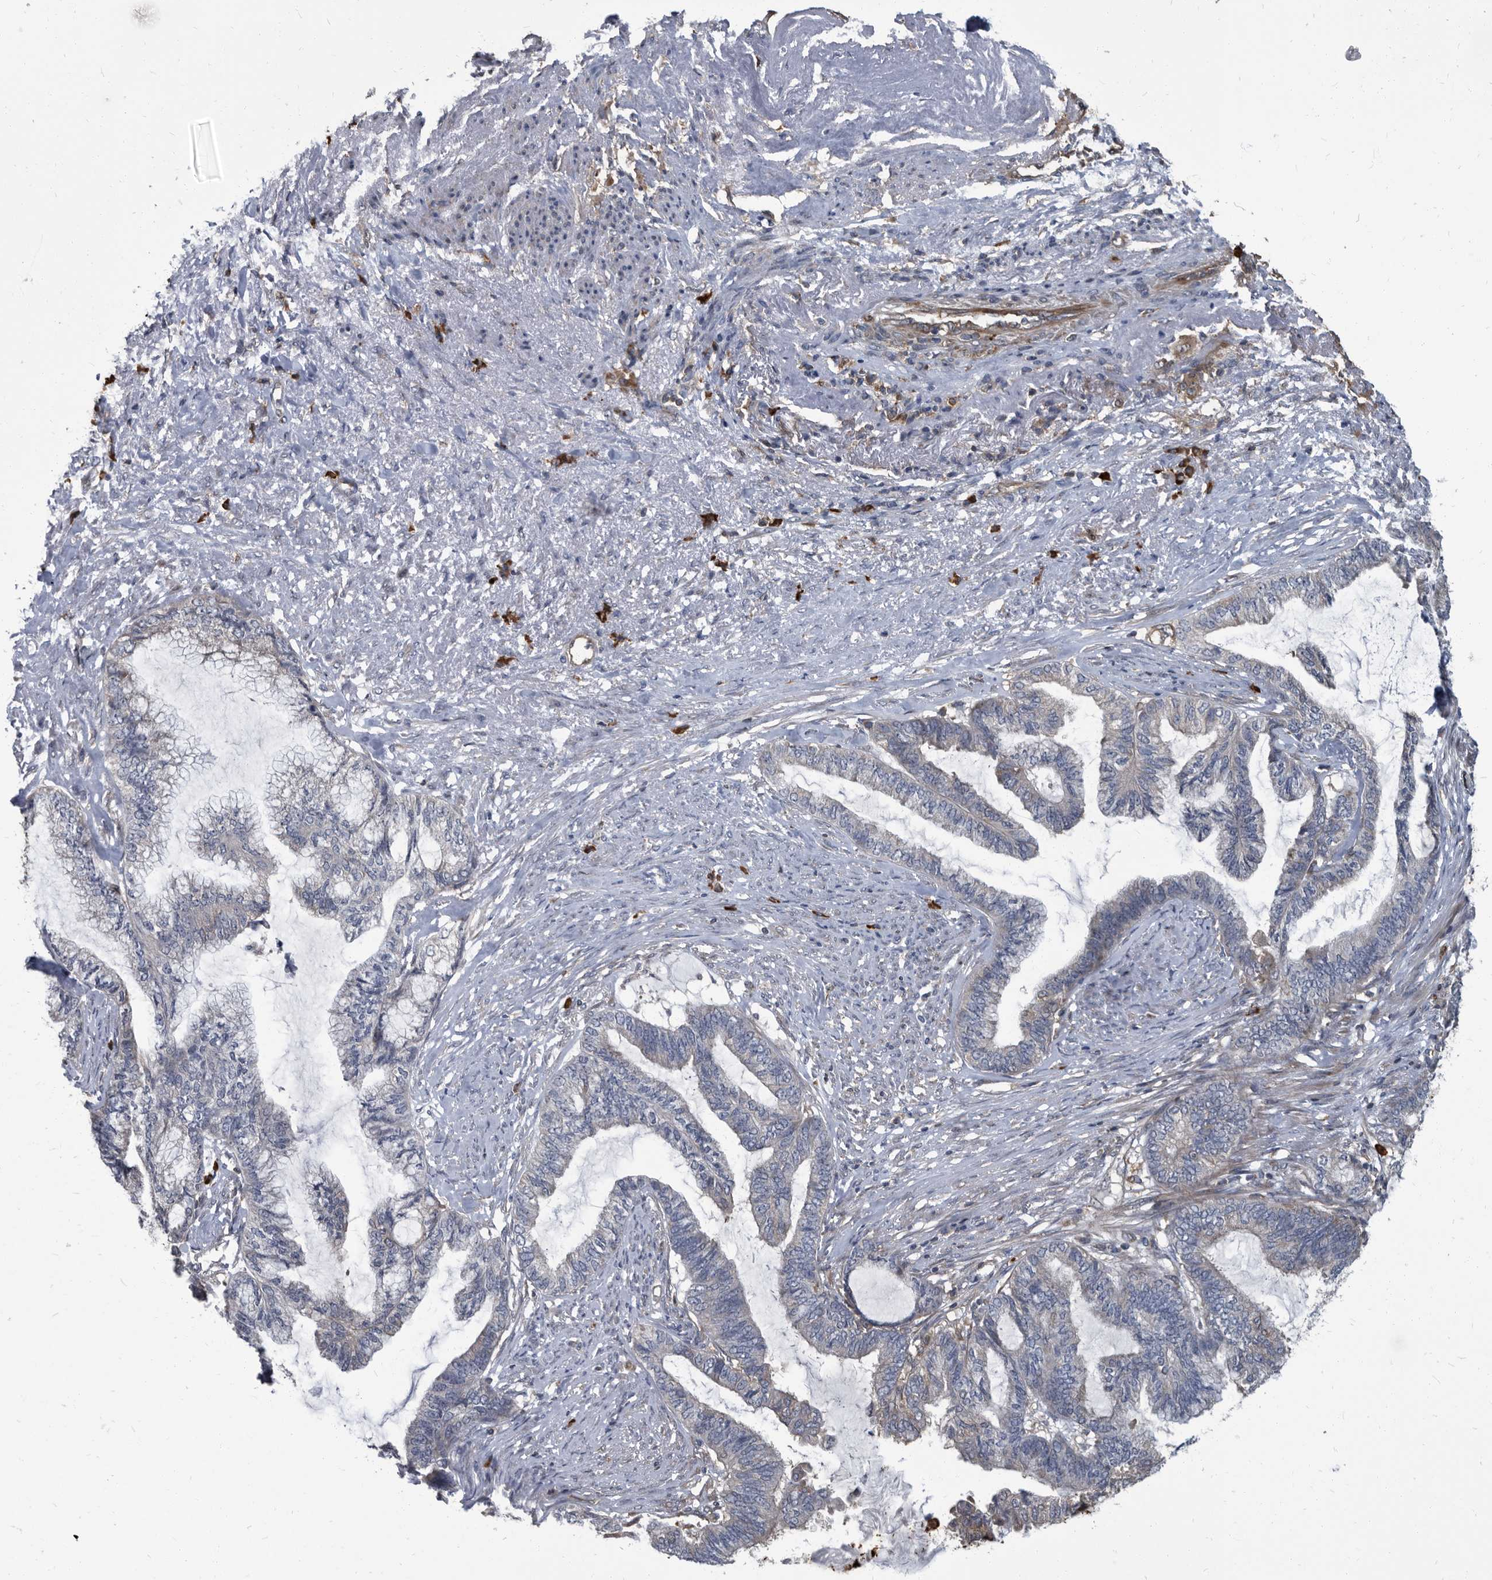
{"staining": {"intensity": "weak", "quantity": "<25%", "location": "cytoplasmic/membranous"}, "tissue": "endometrial cancer", "cell_type": "Tumor cells", "image_type": "cancer", "snomed": [{"axis": "morphology", "description": "Adenocarcinoma, NOS"}, {"axis": "topography", "description": "Endometrium"}], "caption": "Micrograph shows no significant protein positivity in tumor cells of adenocarcinoma (endometrial).", "gene": "CDV3", "patient": {"sex": "female", "age": 86}}